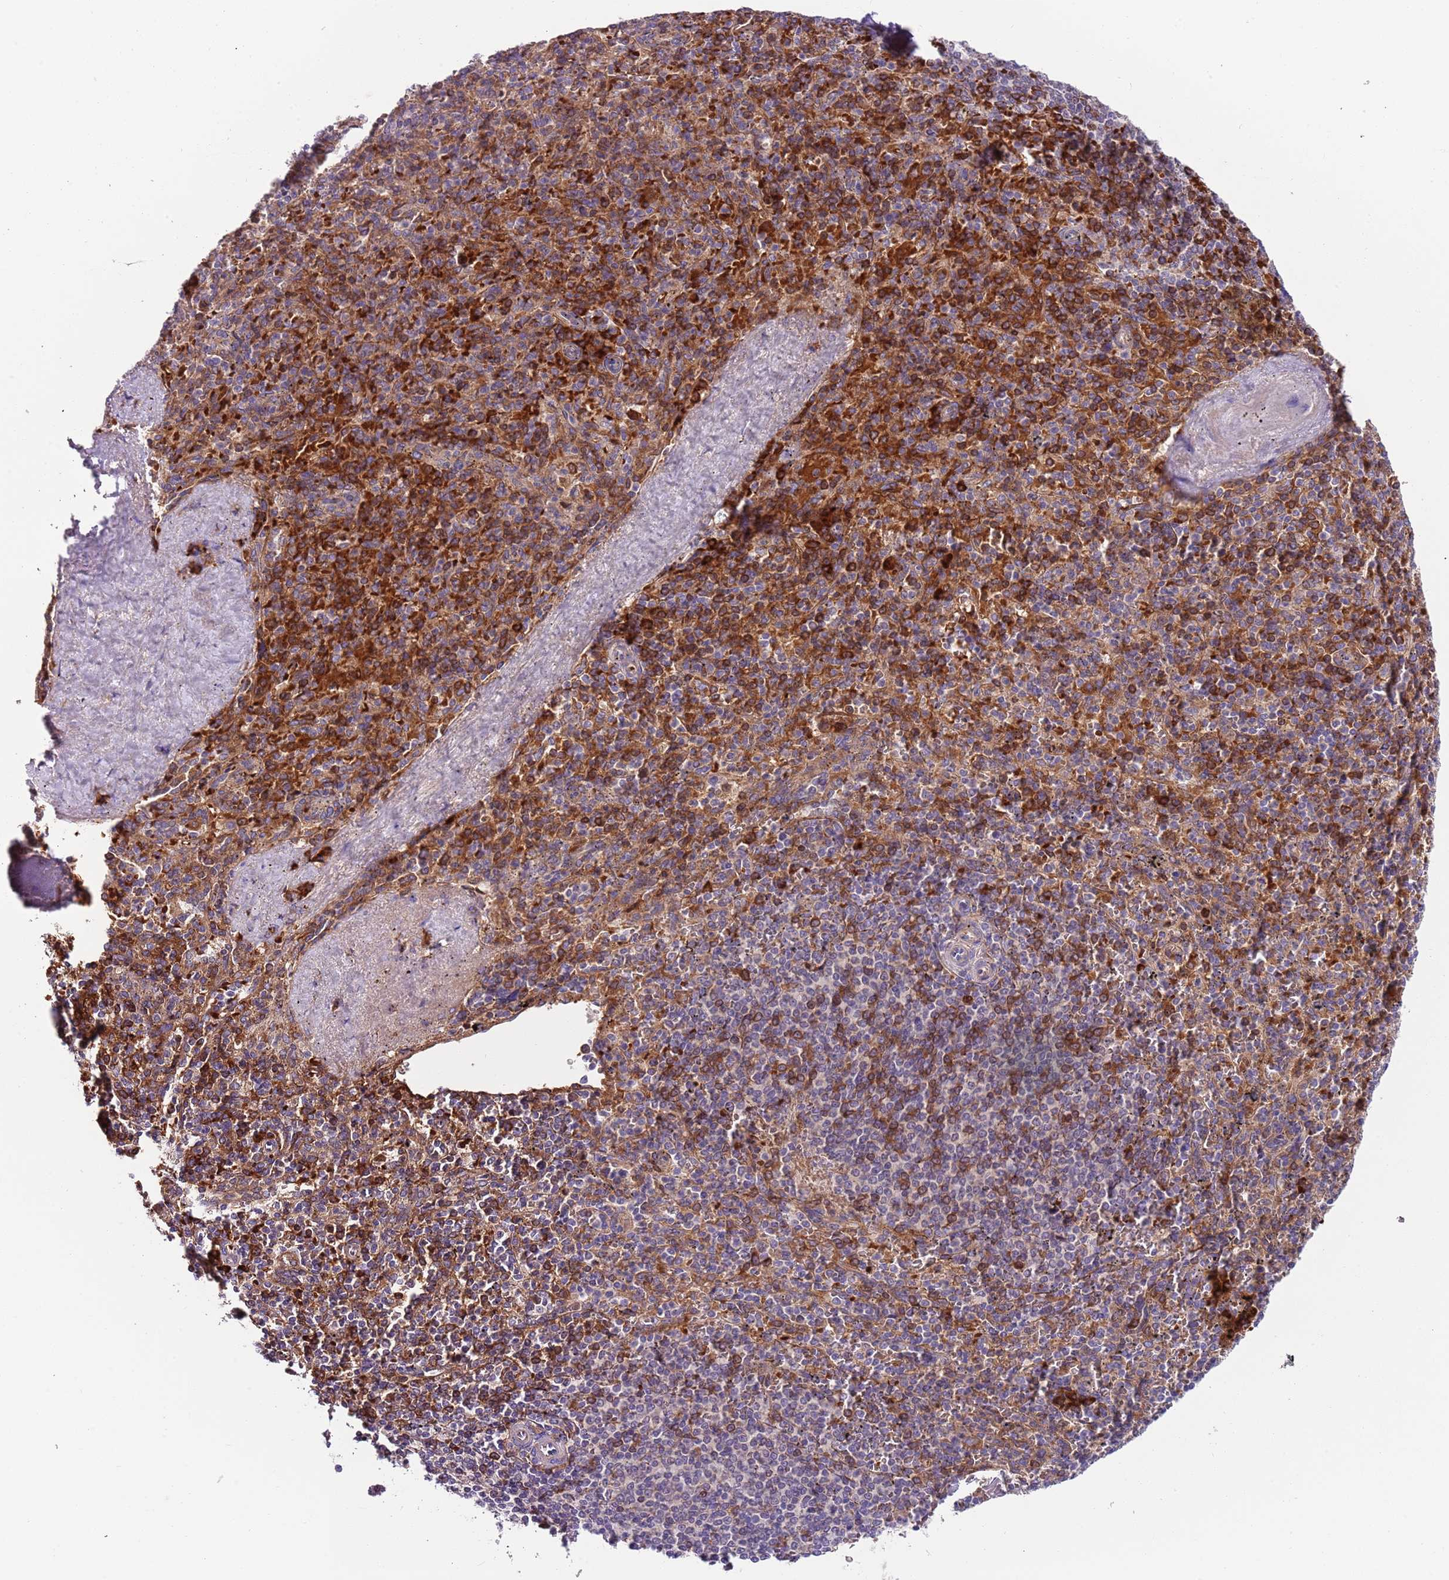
{"staining": {"intensity": "moderate", "quantity": "25%-75%", "location": "cytoplasmic/membranous"}, "tissue": "spleen", "cell_type": "Cells in red pulp", "image_type": "normal", "snomed": [{"axis": "morphology", "description": "Normal tissue, NOS"}, {"axis": "topography", "description": "Spleen"}], "caption": "IHC (DAB) staining of normal human spleen reveals moderate cytoplasmic/membranous protein staining in approximately 25%-75% of cells in red pulp.", "gene": "VWCE", "patient": {"sex": "male", "age": 82}}